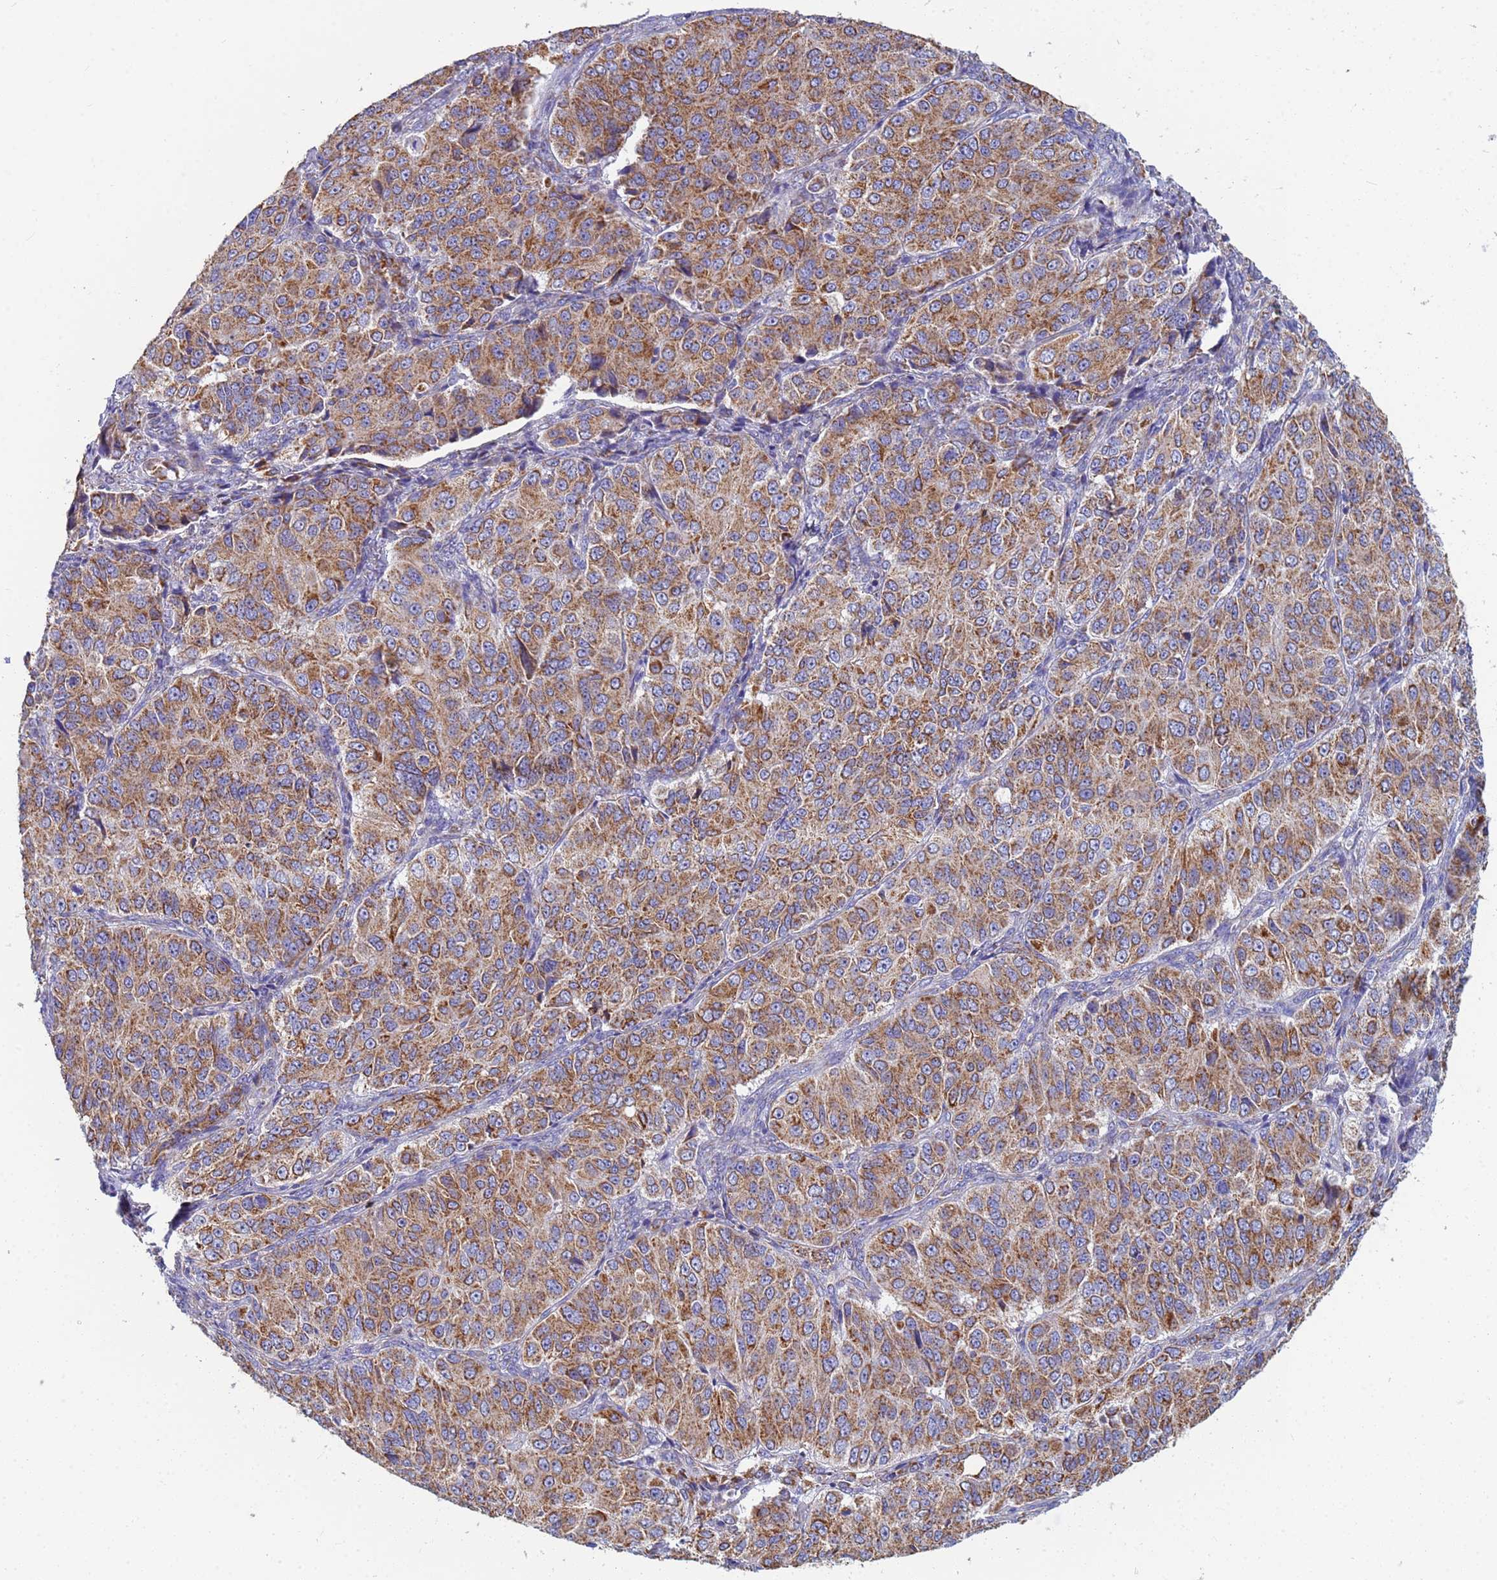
{"staining": {"intensity": "moderate", "quantity": ">75%", "location": "cytoplasmic/membranous"}, "tissue": "ovarian cancer", "cell_type": "Tumor cells", "image_type": "cancer", "snomed": [{"axis": "morphology", "description": "Carcinoma, endometroid"}, {"axis": "topography", "description": "Ovary"}], "caption": "Immunohistochemical staining of ovarian cancer (endometroid carcinoma) demonstrates medium levels of moderate cytoplasmic/membranous staining in about >75% of tumor cells.", "gene": "UQCRH", "patient": {"sex": "female", "age": 51}}